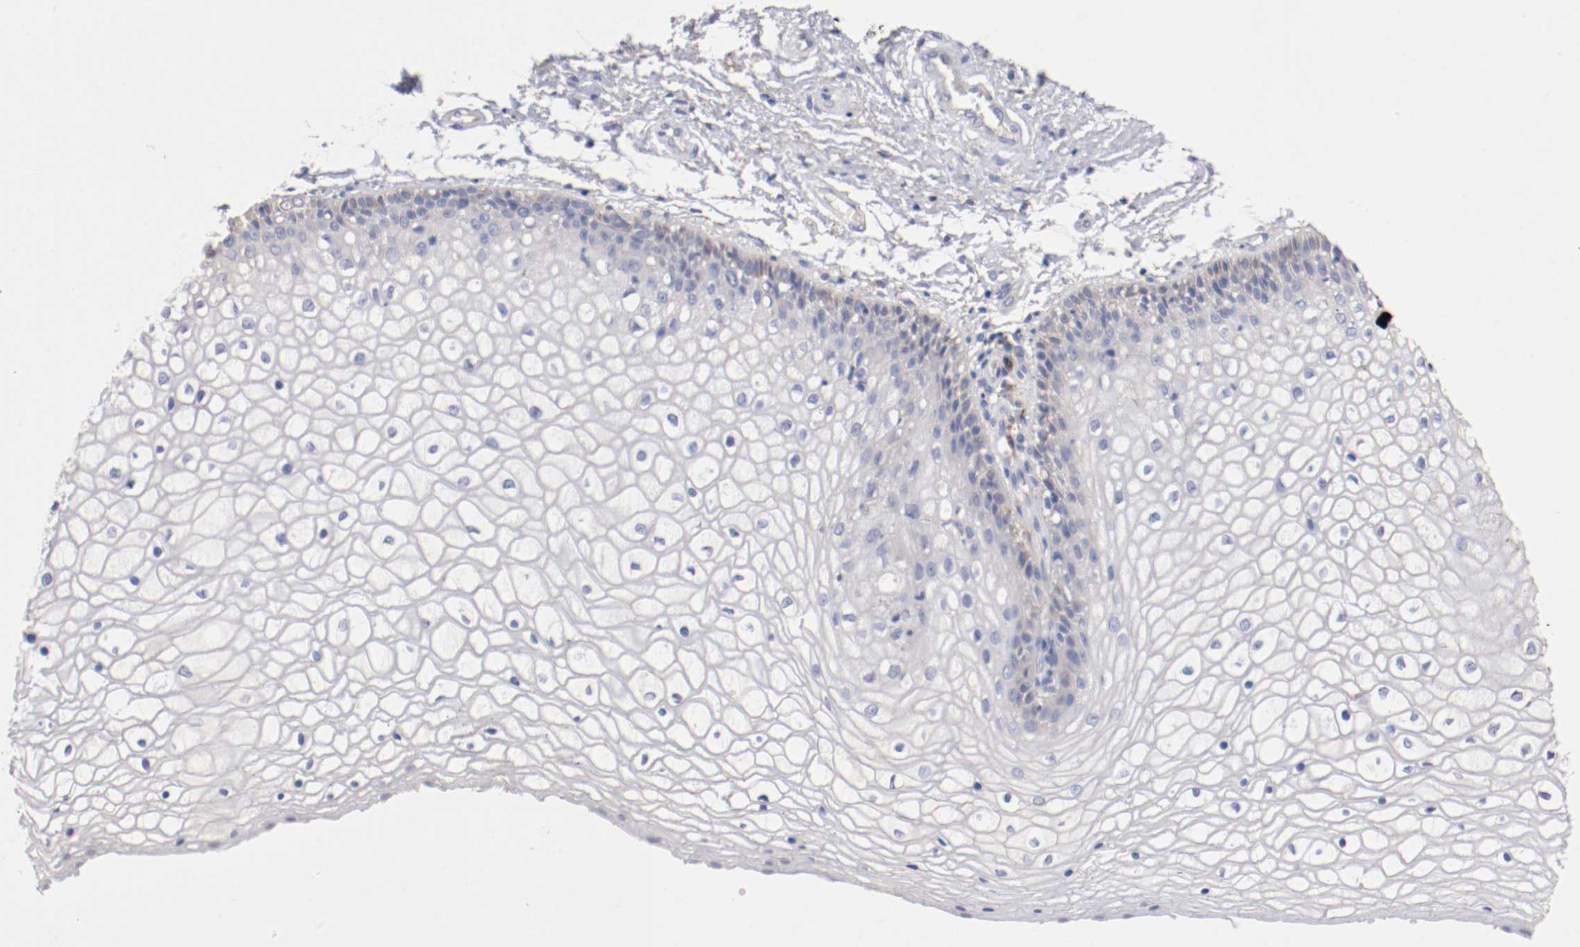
{"staining": {"intensity": "weak", "quantity": "<25%", "location": "cytoplasmic/membranous"}, "tissue": "vagina", "cell_type": "Squamous epithelial cells", "image_type": "normal", "snomed": [{"axis": "morphology", "description": "Normal tissue, NOS"}, {"axis": "topography", "description": "Vagina"}], "caption": "Squamous epithelial cells show no significant protein staining in benign vagina. The staining is performed using DAB brown chromogen with nuclei counter-stained in using hematoxylin.", "gene": "TRAF2", "patient": {"sex": "female", "age": 34}}